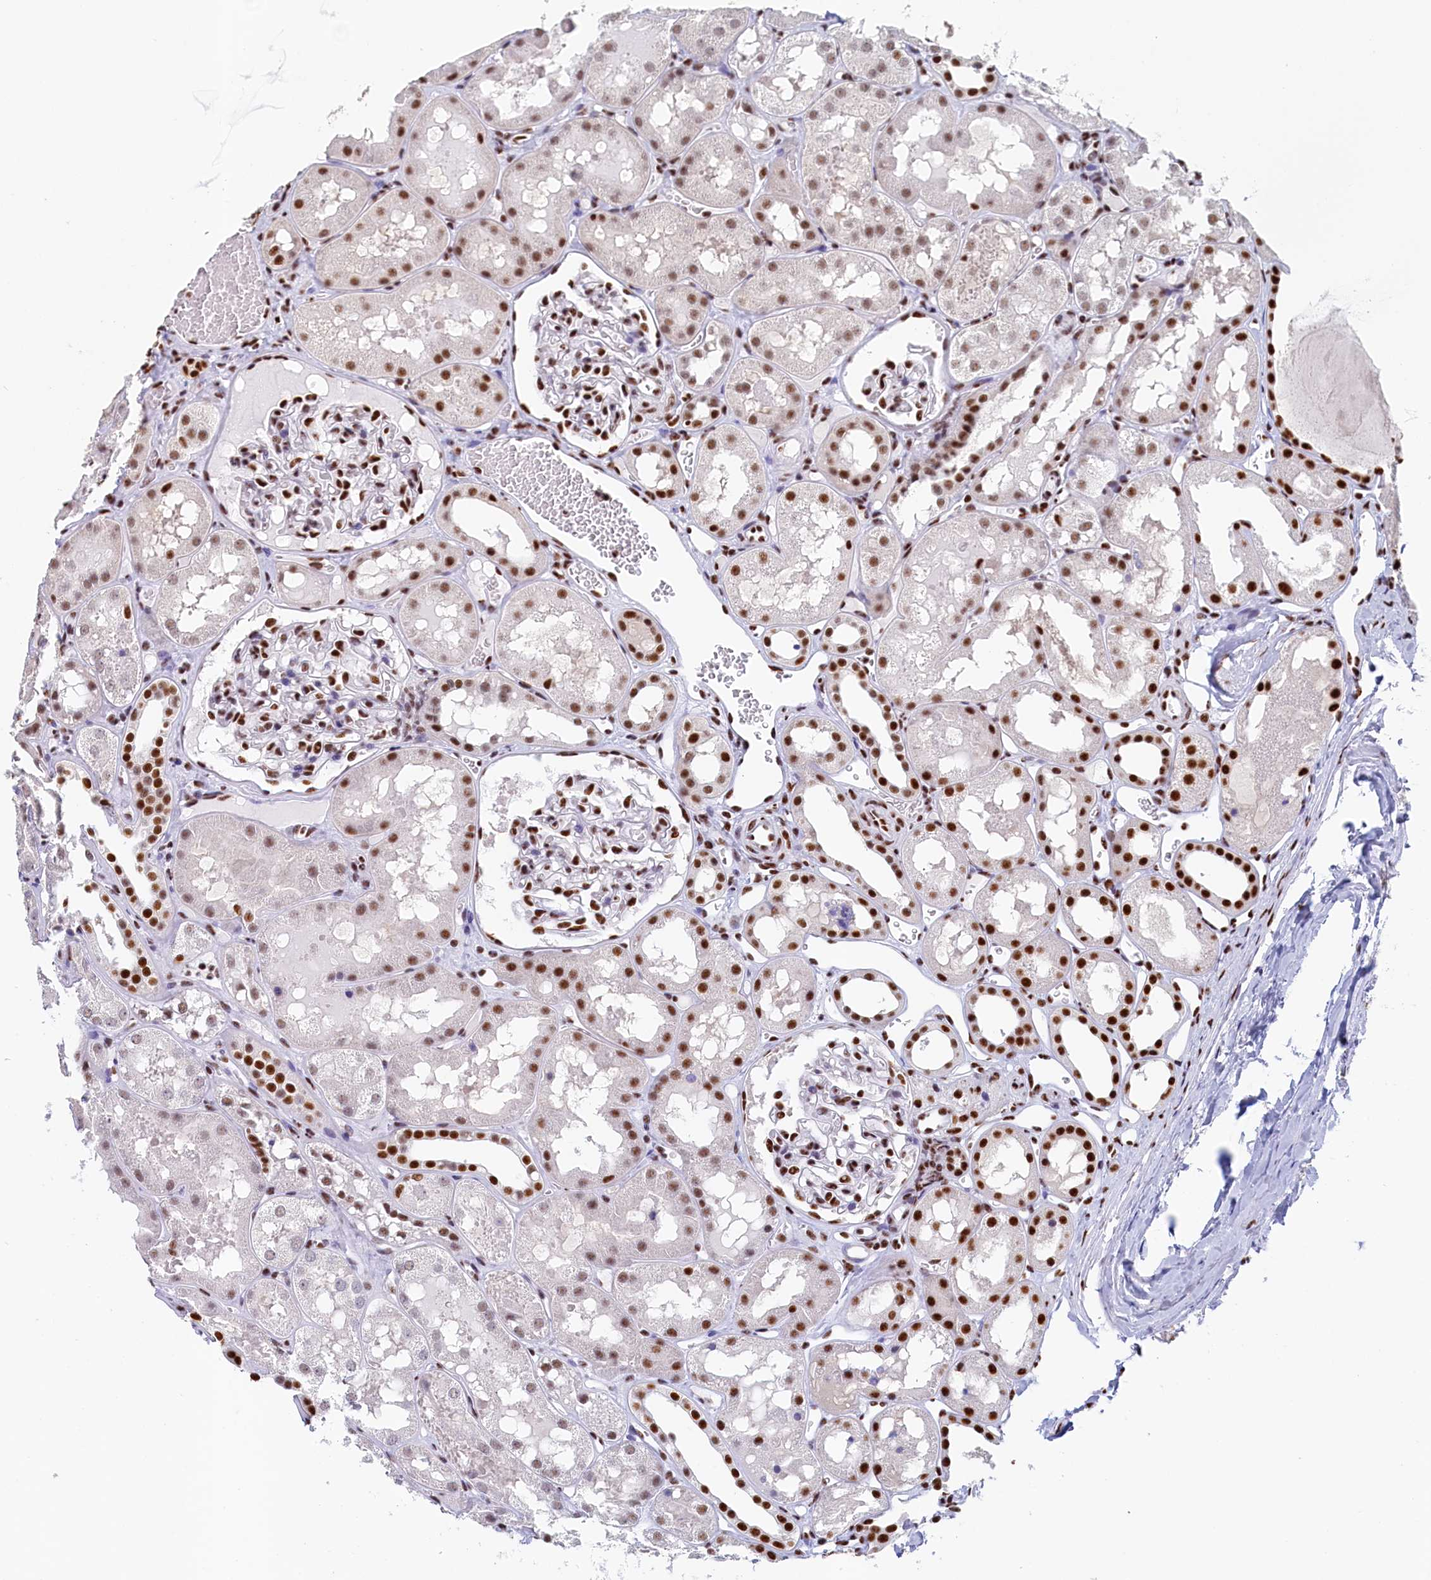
{"staining": {"intensity": "strong", "quantity": "<25%", "location": "nuclear"}, "tissue": "kidney", "cell_type": "Cells in glomeruli", "image_type": "normal", "snomed": [{"axis": "morphology", "description": "Normal tissue, NOS"}, {"axis": "topography", "description": "Kidney"}, {"axis": "topography", "description": "Urinary bladder"}], "caption": "Immunohistochemical staining of normal kidney demonstrates <25% levels of strong nuclear protein expression in approximately <25% of cells in glomeruli. (IHC, brightfield microscopy, high magnification).", "gene": "MOSPD3", "patient": {"sex": "male", "age": 16}}